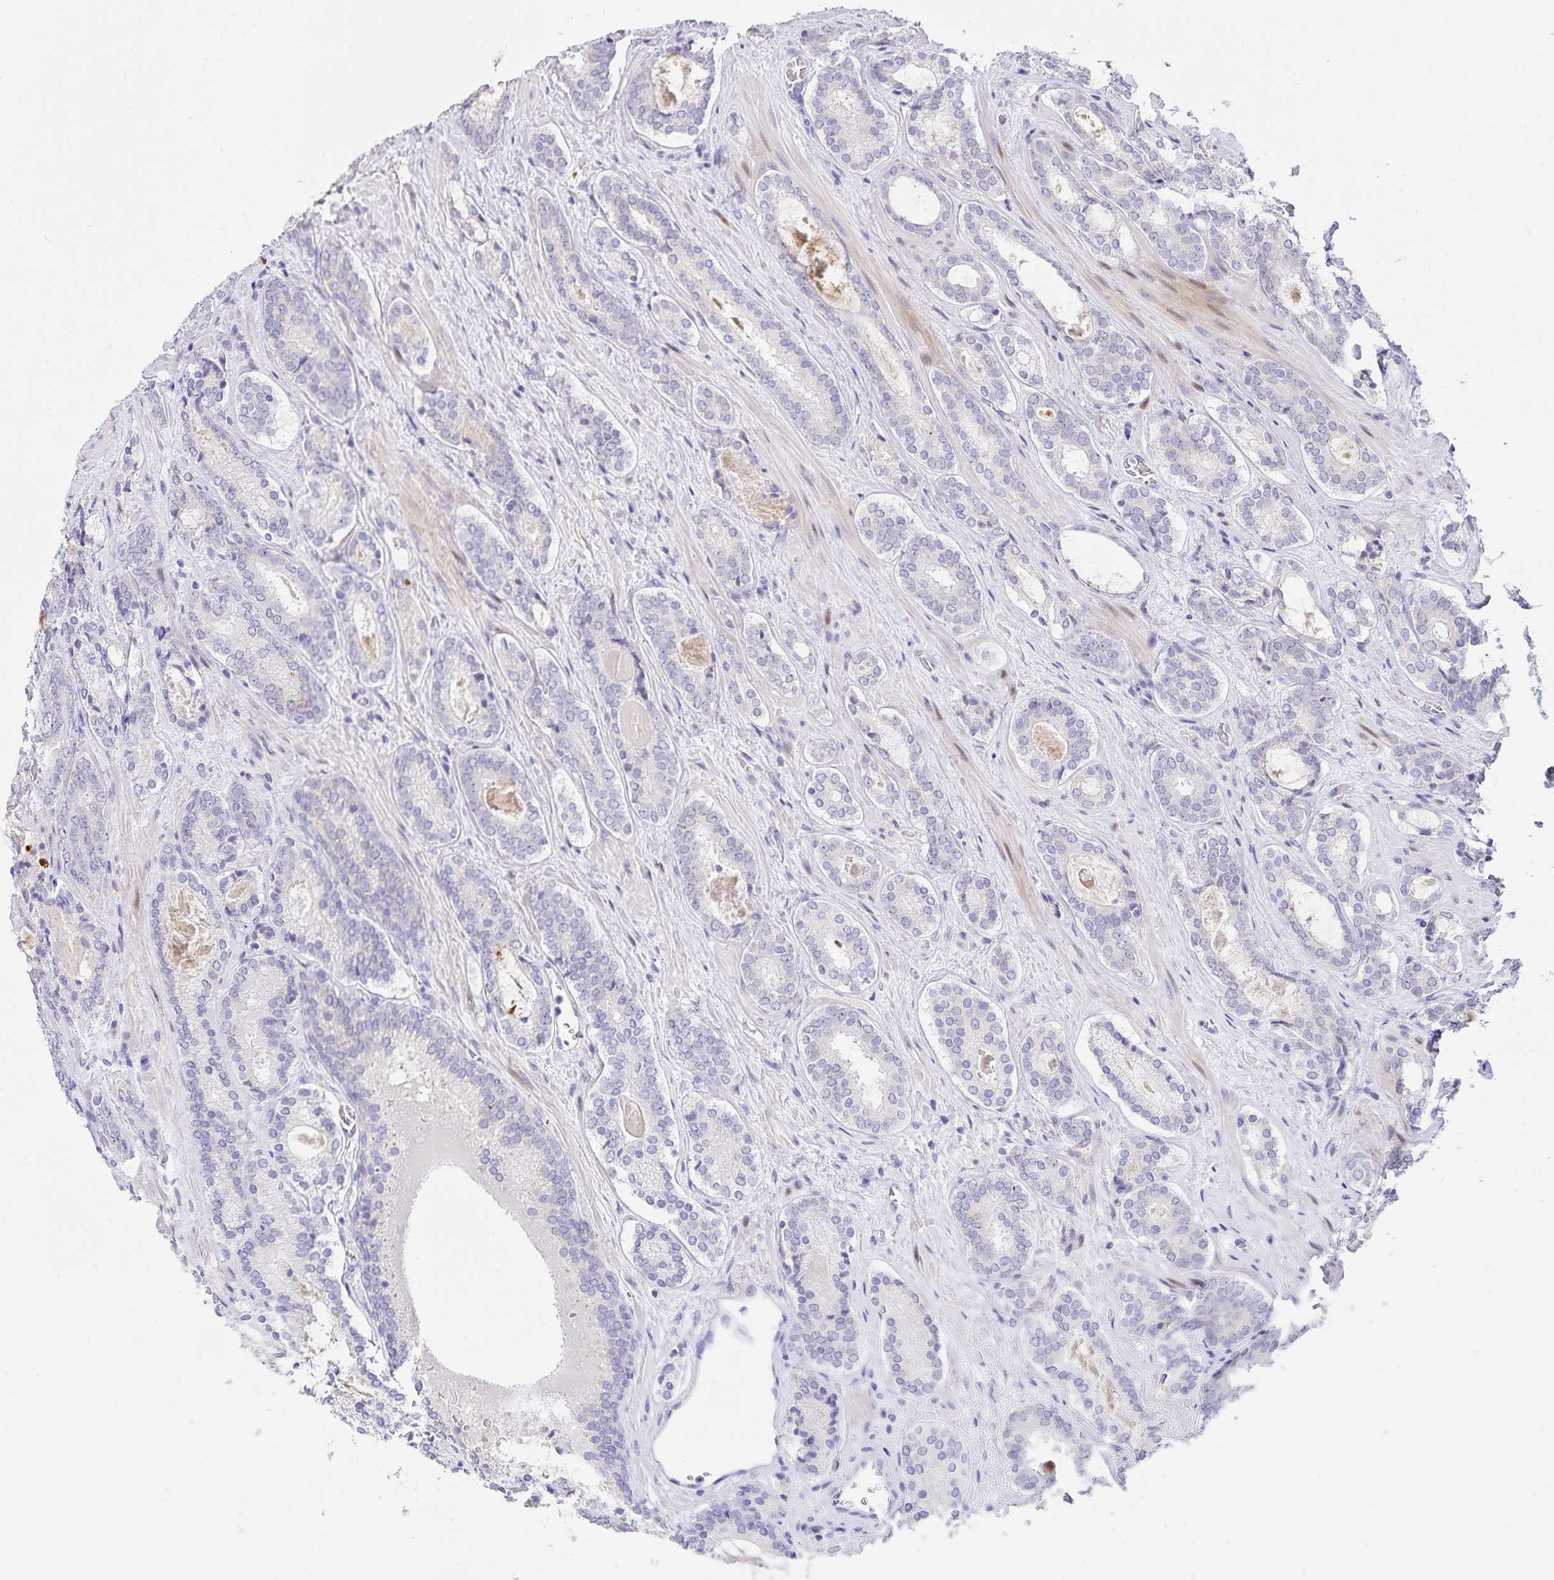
{"staining": {"intensity": "negative", "quantity": "none", "location": "none"}, "tissue": "prostate cancer", "cell_type": "Tumor cells", "image_type": "cancer", "snomed": [{"axis": "morphology", "description": "Adenocarcinoma, Low grade"}, {"axis": "topography", "description": "Prostate"}], "caption": "Immunohistochemistry (IHC) micrograph of prostate cancer stained for a protein (brown), which exhibits no expression in tumor cells.", "gene": "KBTBD13", "patient": {"sex": "male", "age": 62}}